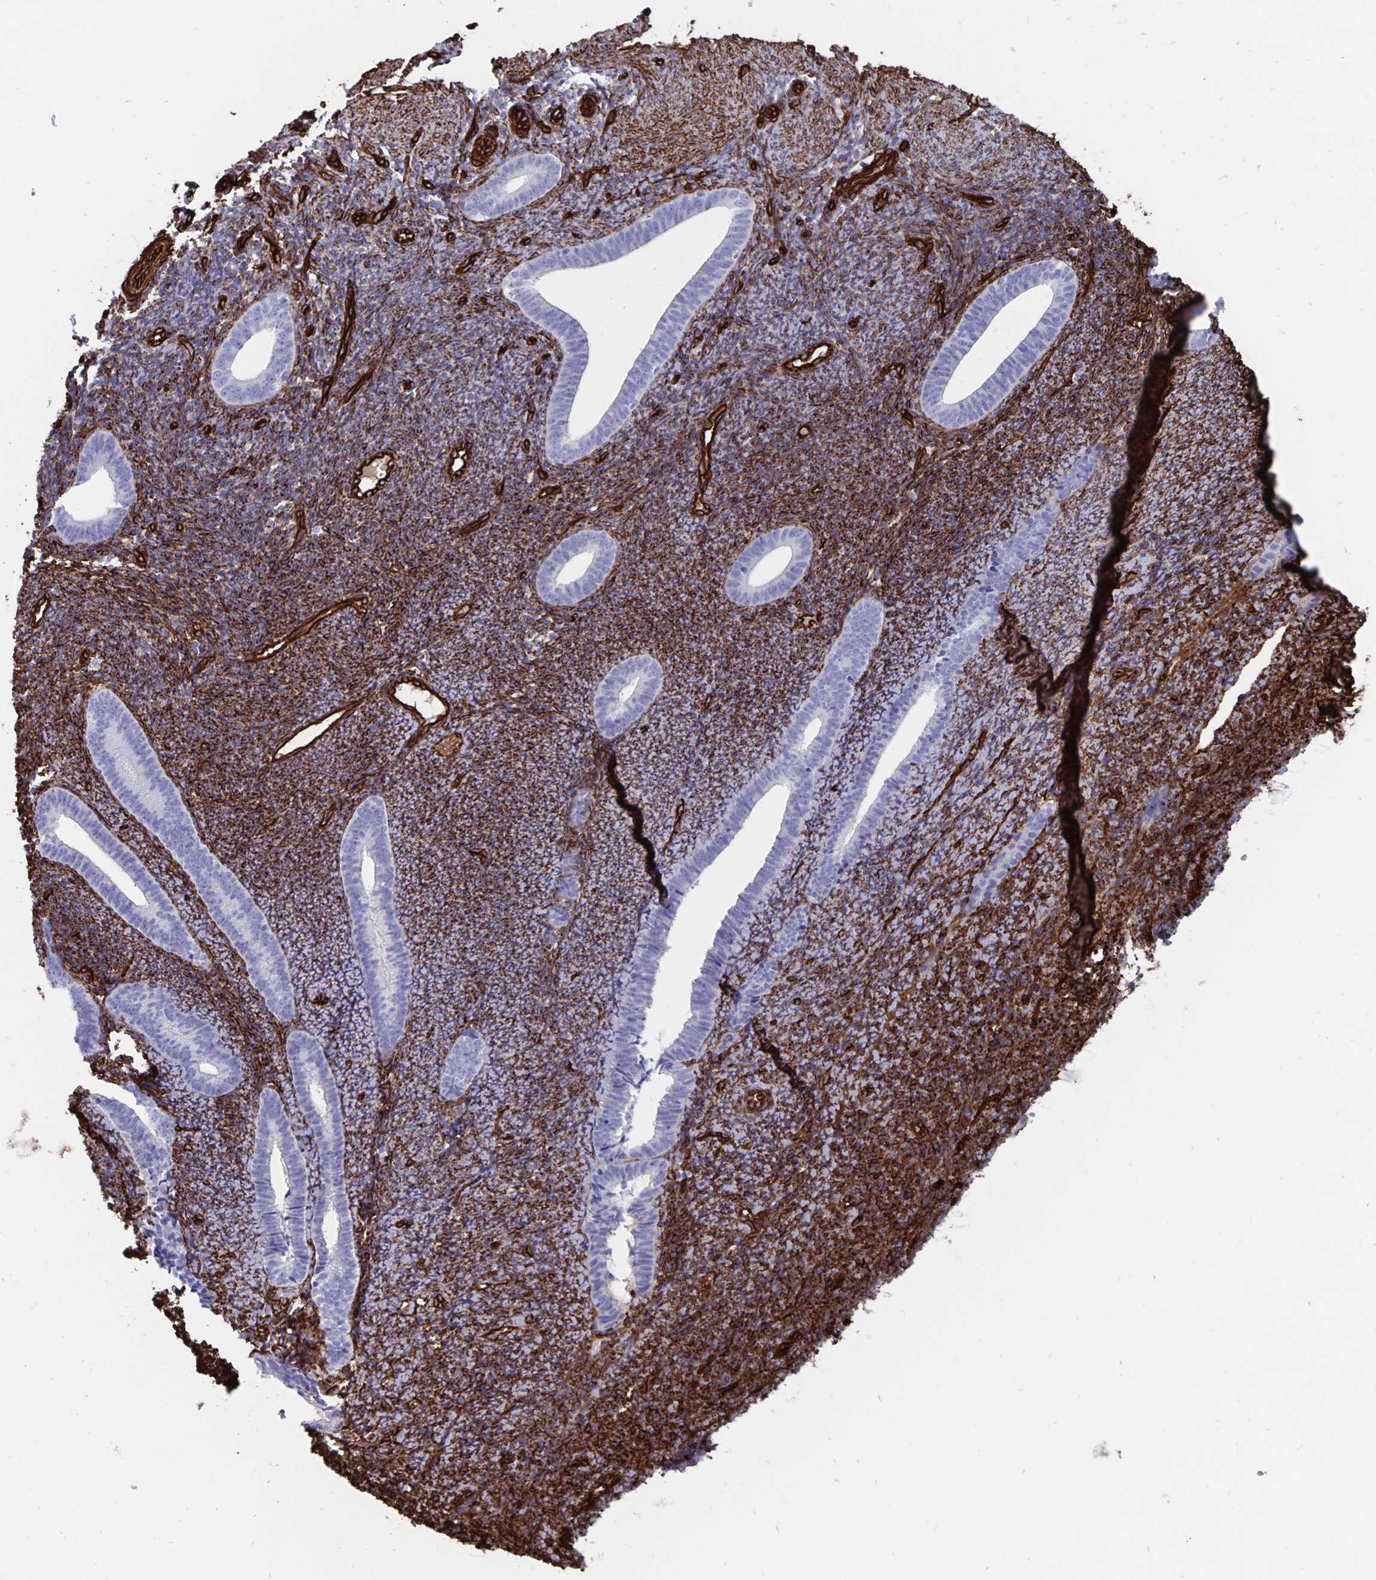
{"staining": {"intensity": "strong", "quantity": "25%-75%", "location": "cytoplasmic/membranous"}, "tissue": "endometrium", "cell_type": "Cells in endometrial stroma", "image_type": "normal", "snomed": [{"axis": "morphology", "description": "Normal tissue, NOS"}, {"axis": "topography", "description": "Endometrium"}], "caption": "Protein expression analysis of unremarkable human endometrium reveals strong cytoplasmic/membranous positivity in about 25%-75% of cells in endometrial stroma. (brown staining indicates protein expression, while blue staining denotes nuclei).", "gene": "DCHS2", "patient": {"sex": "female", "age": 39}}